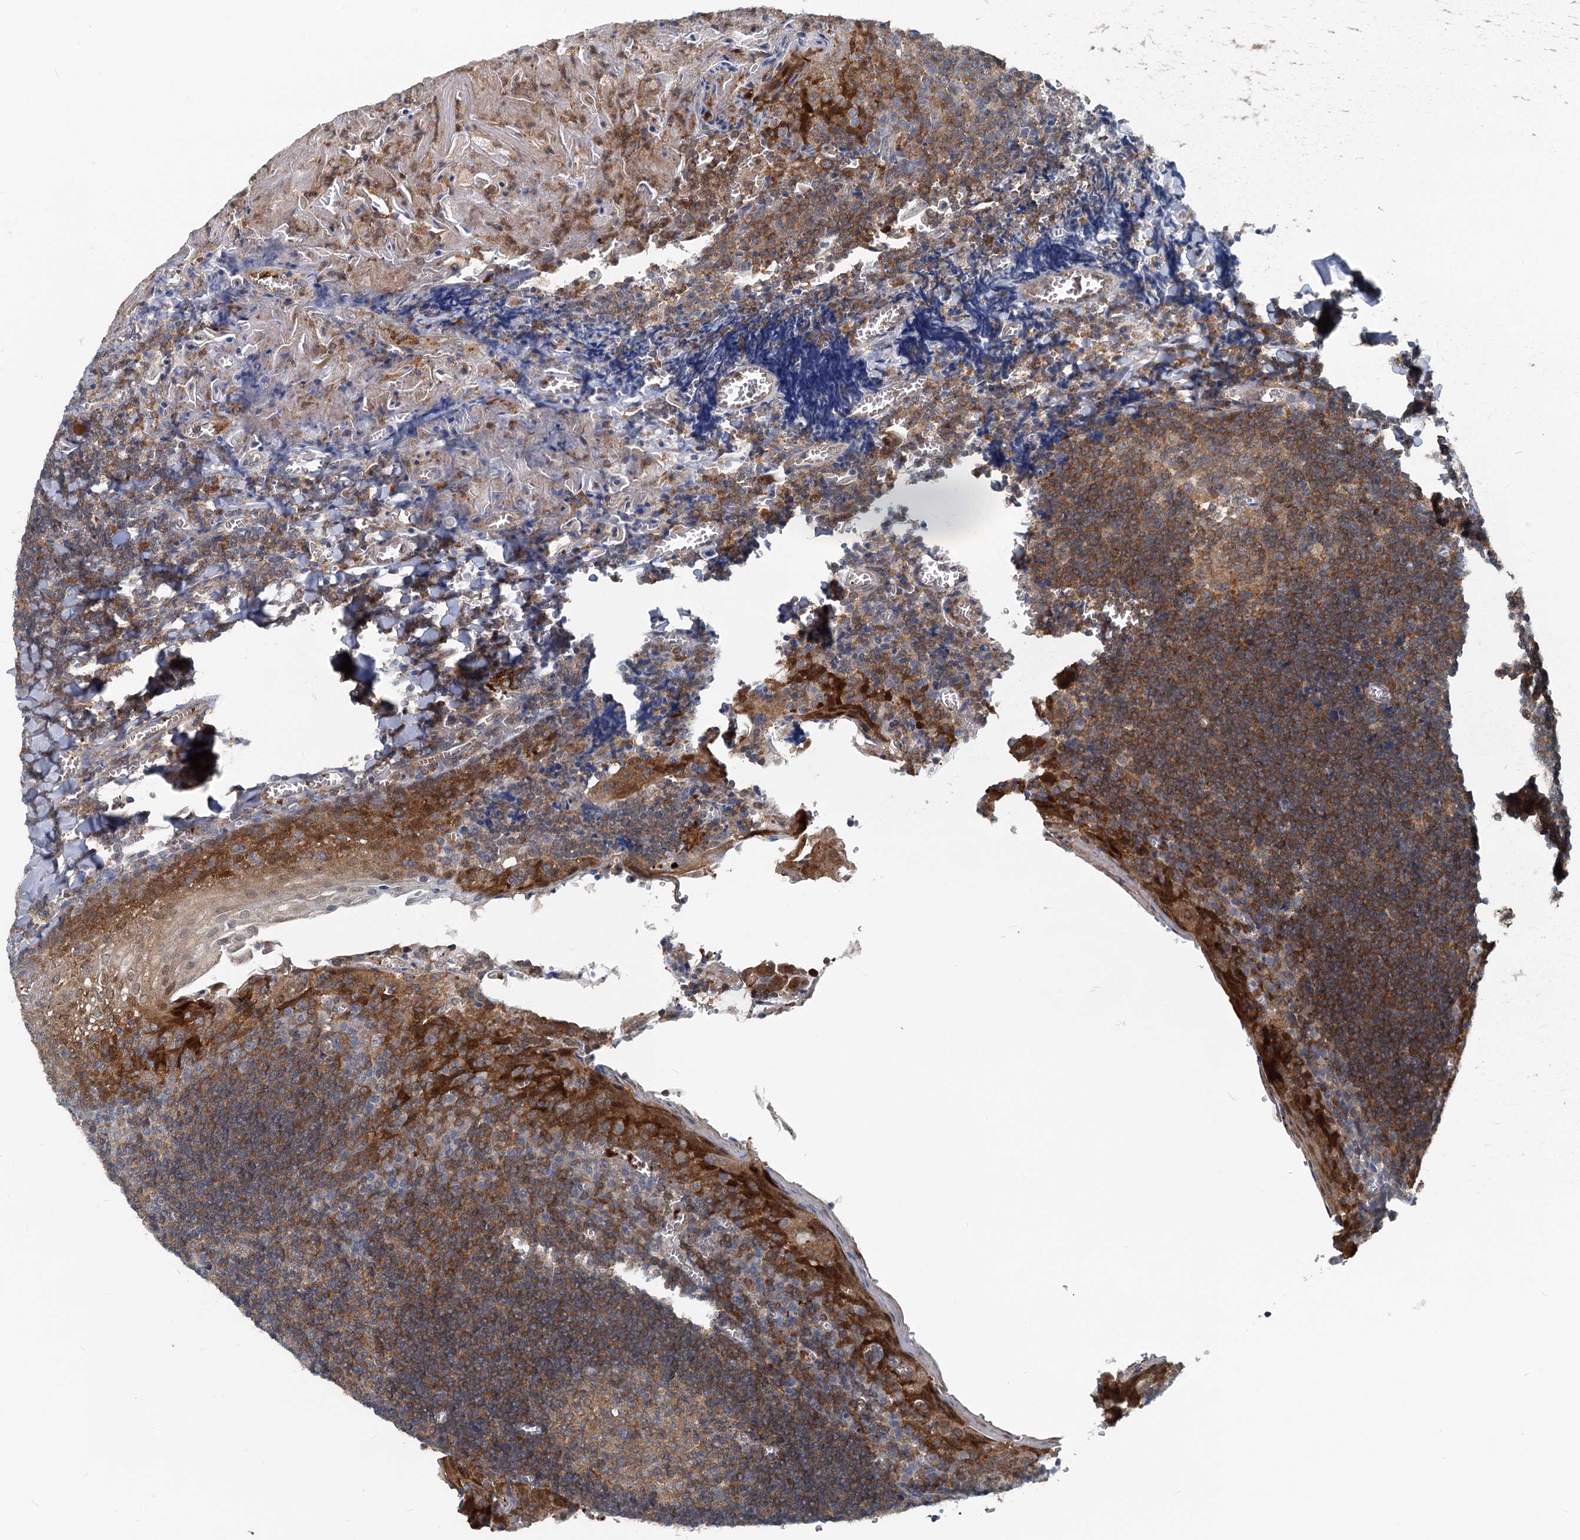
{"staining": {"intensity": "moderate", "quantity": ">75%", "location": "cytoplasmic/membranous"}, "tissue": "tonsil", "cell_type": "Germinal center cells", "image_type": "normal", "snomed": [{"axis": "morphology", "description": "Normal tissue, NOS"}, {"axis": "topography", "description": "Tonsil"}], "caption": "Immunohistochemical staining of normal human tonsil displays moderate cytoplasmic/membranous protein expression in approximately >75% of germinal center cells.", "gene": "GCLM", "patient": {"sex": "male", "age": 27}}